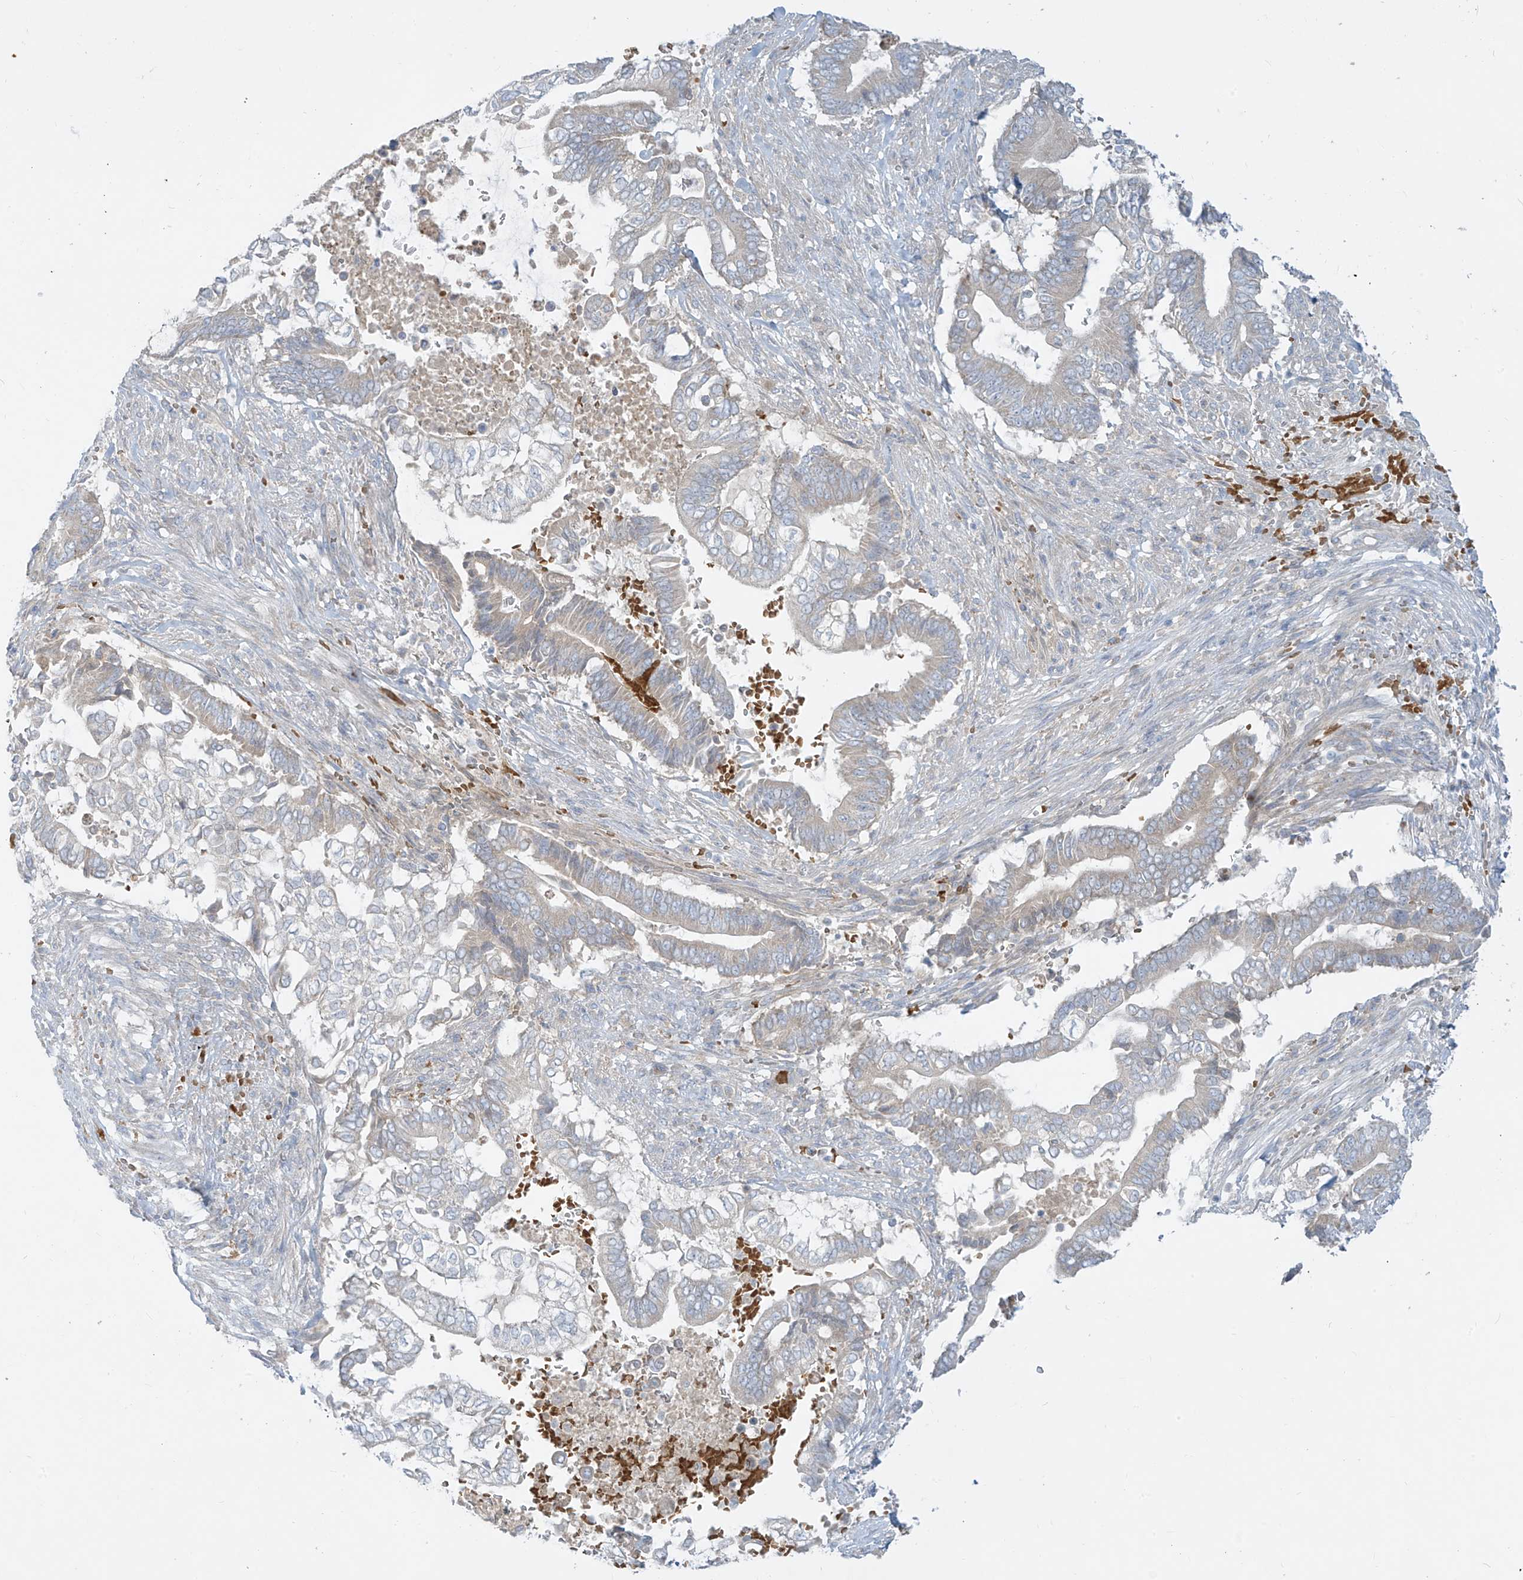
{"staining": {"intensity": "negative", "quantity": "none", "location": "none"}, "tissue": "pancreatic cancer", "cell_type": "Tumor cells", "image_type": "cancer", "snomed": [{"axis": "morphology", "description": "Adenocarcinoma, NOS"}, {"axis": "topography", "description": "Pancreas"}], "caption": "There is no significant expression in tumor cells of pancreatic cancer (adenocarcinoma).", "gene": "DGKQ", "patient": {"sex": "male", "age": 68}}